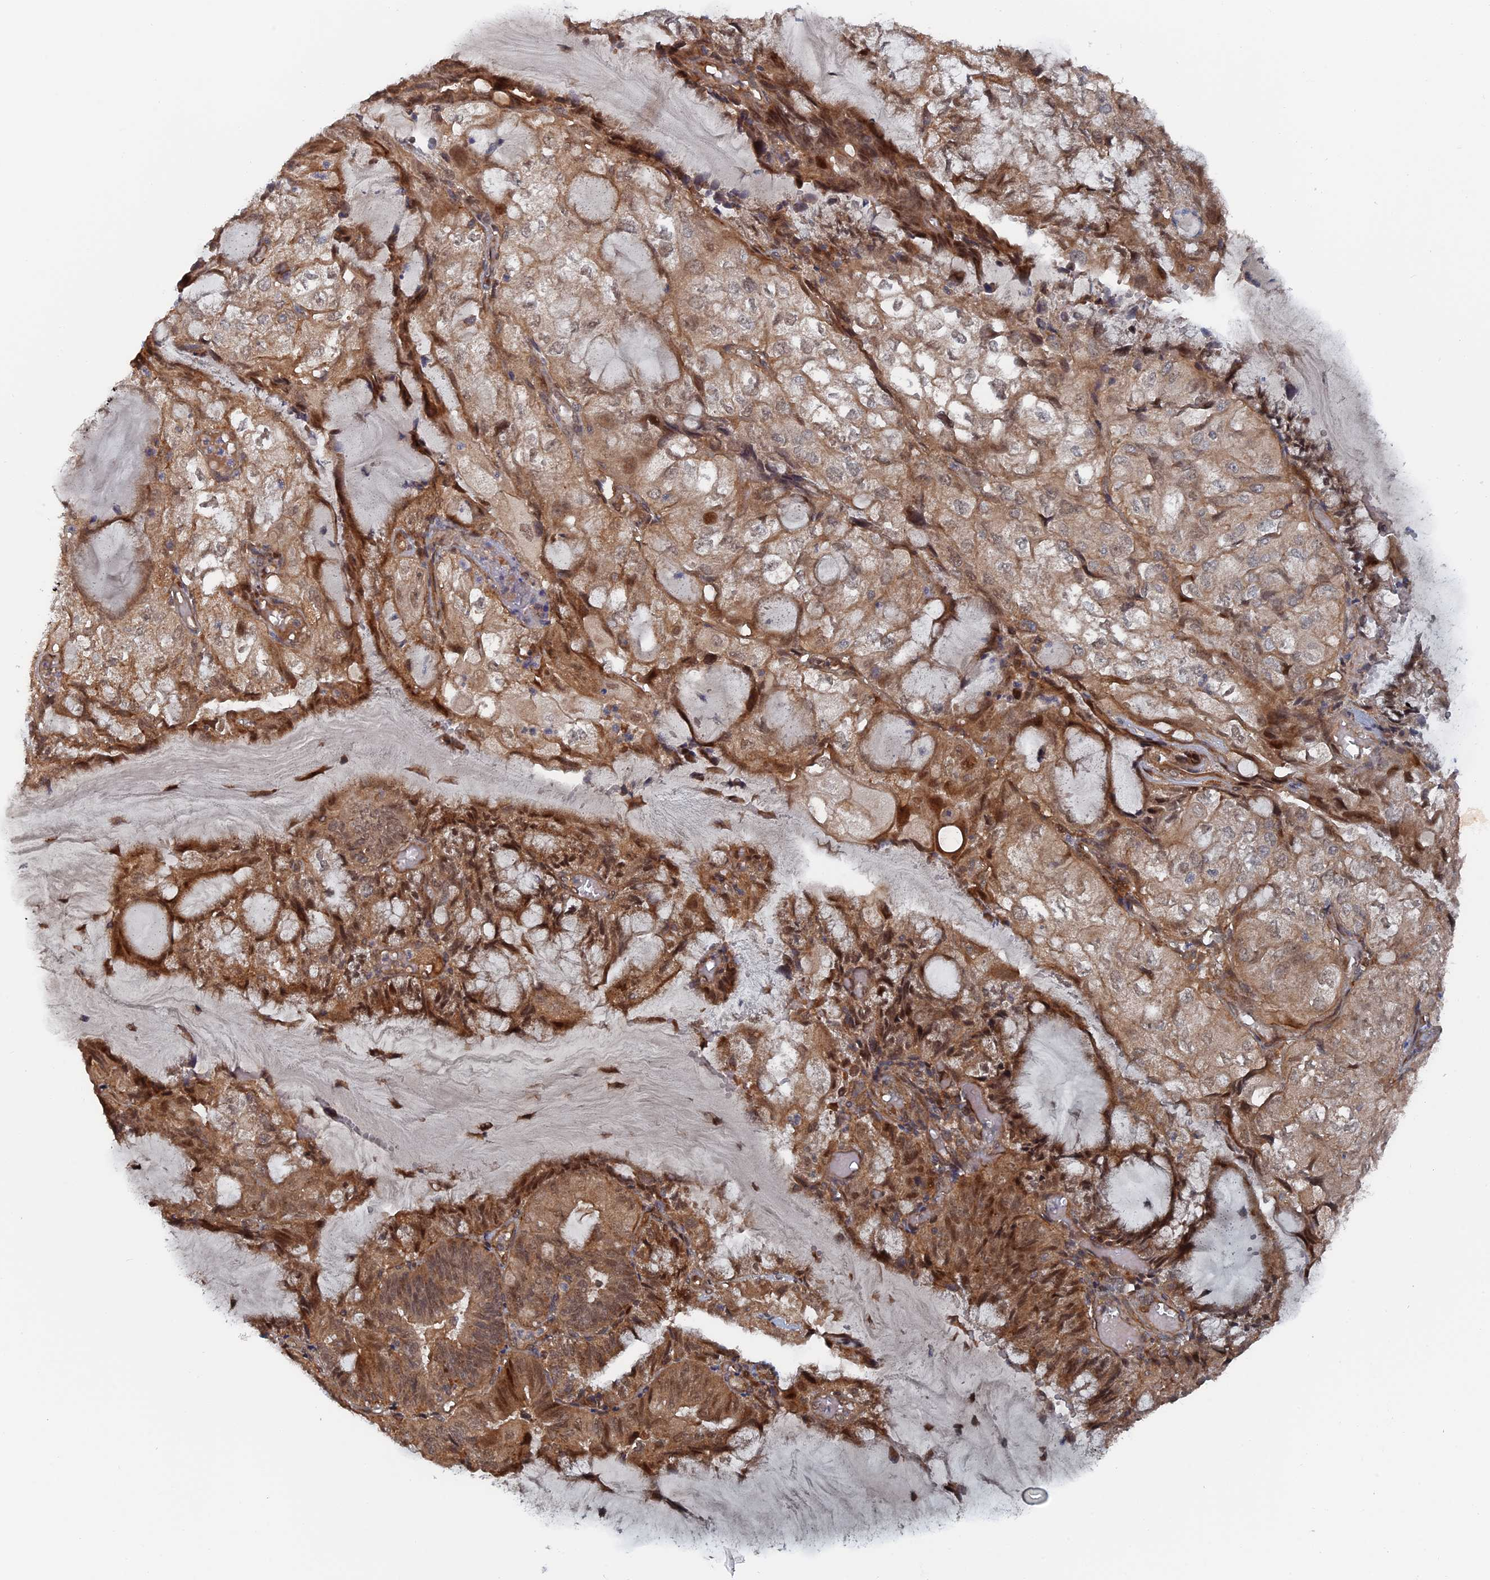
{"staining": {"intensity": "moderate", "quantity": ">75%", "location": "cytoplasmic/membranous,nuclear"}, "tissue": "endometrial cancer", "cell_type": "Tumor cells", "image_type": "cancer", "snomed": [{"axis": "morphology", "description": "Adenocarcinoma, NOS"}, {"axis": "topography", "description": "Endometrium"}], "caption": "Moderate cytoplasmic/membranous and nuclear protein expression is identified in about >75% of tumor cells in adenocarcinoma (endometrial). The protein of interest is stained brown, and the nuclei are stained in blue (DAB (3,3'-diaminobenzidine) IHC with brightfield microscopy, high magnification).", "gene": "ELOVL6", "patient": {"sex": "female", "age": 81}}